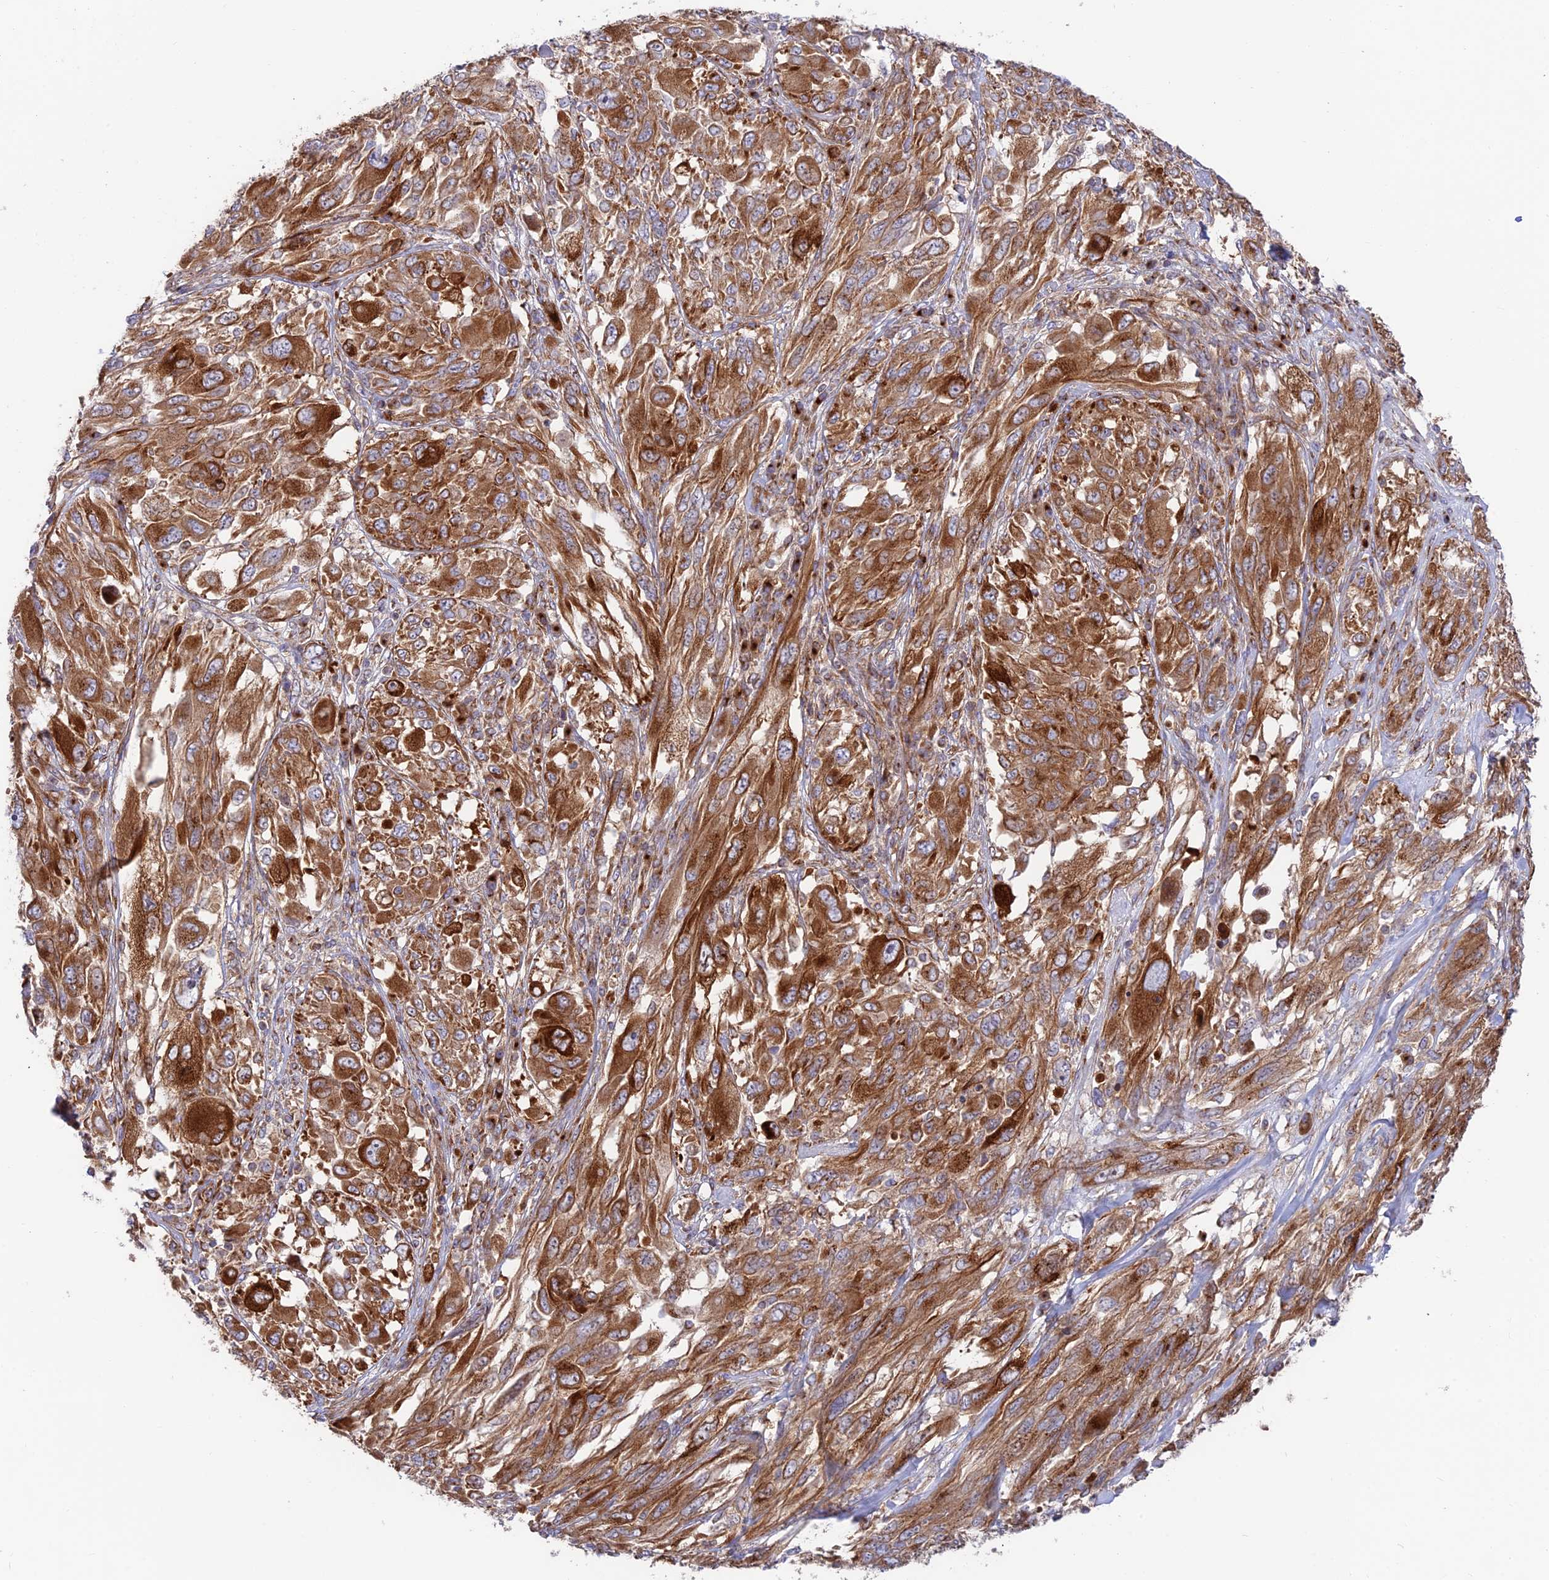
{"staining": {"intensity": "strong", "quantity": ">75%", "location": "cytoplasmic/membranous"}, "tissue": "melanoma", "cell_type": "Tumor cells", "image_type": "cancer", "snomed": [{"axis": "morphology", "description": "Malignant melanoma, NOS"}, {"axis": "topography", "description": "Skin"}], "caption": "Strong cytoplasmic/membranous positivity is present in about >75% of tumor cells in malignant melanoma. The staining was performed using DAB (3,3'-diaminobenzidine), with brown indicating positive protein expression. Nuclei are stained blue with hematoxylin.", "gene": "GOLGA3", "patient": {"sex": "female", "age": 91}}